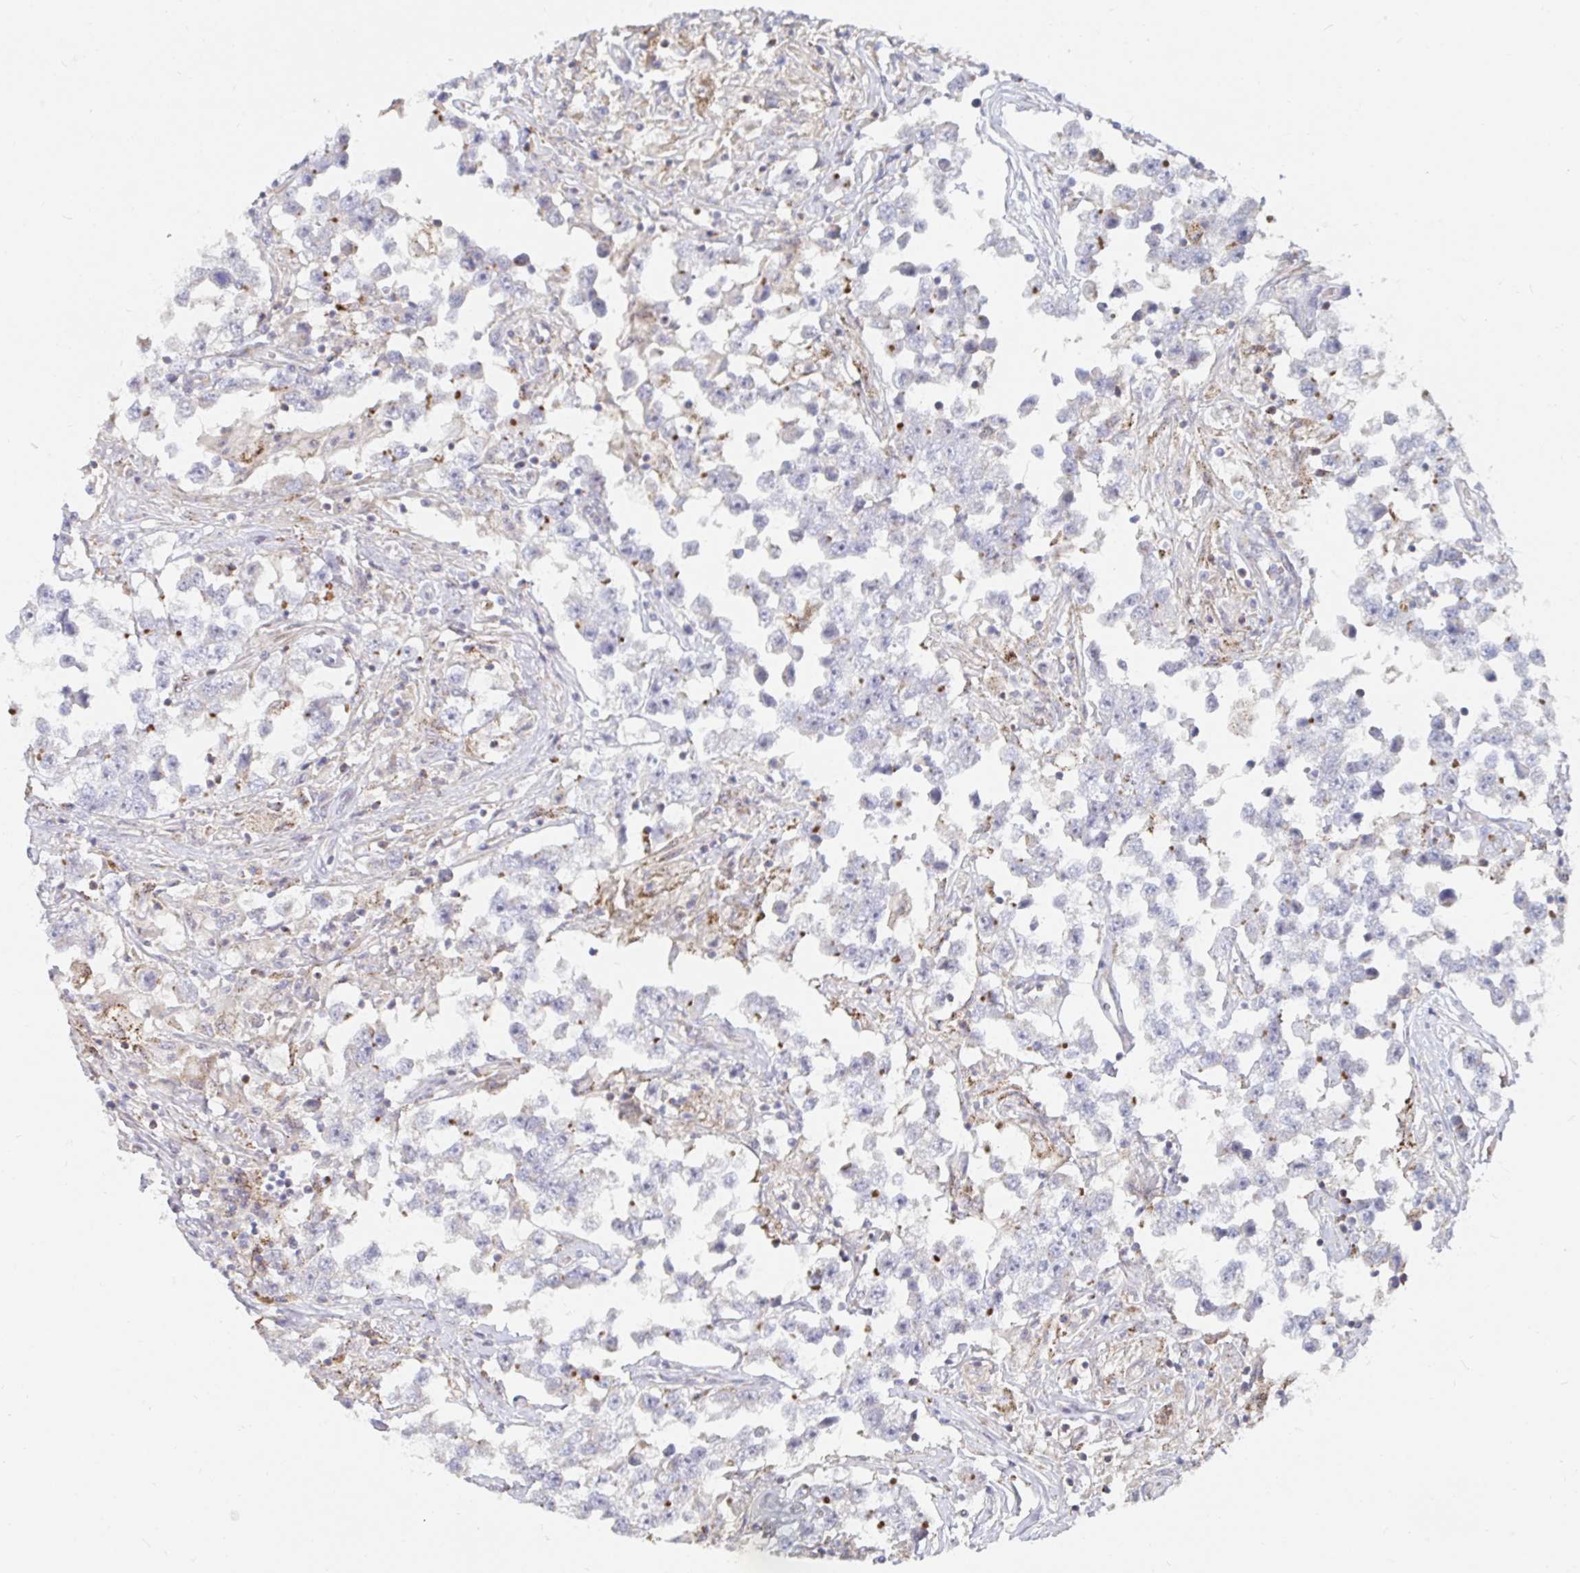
{"staining": {"intensity": "negative", "quantity": "none", "location": "none"}, "tissue": "testis cancer", "cell_type": "Tumor cells", "image_type": "cancer", "snomed": [{"axis": "morphology", "description": "Seminoma, NOS"}, {"axis": "topography", "description": "Testis"}], "caption": "Photomicrograph shows no protein expression in tumor cells of seminoma (testis) tissue.", "gene": "SSH2", "patient": {"sex": "male", "age": 46}}